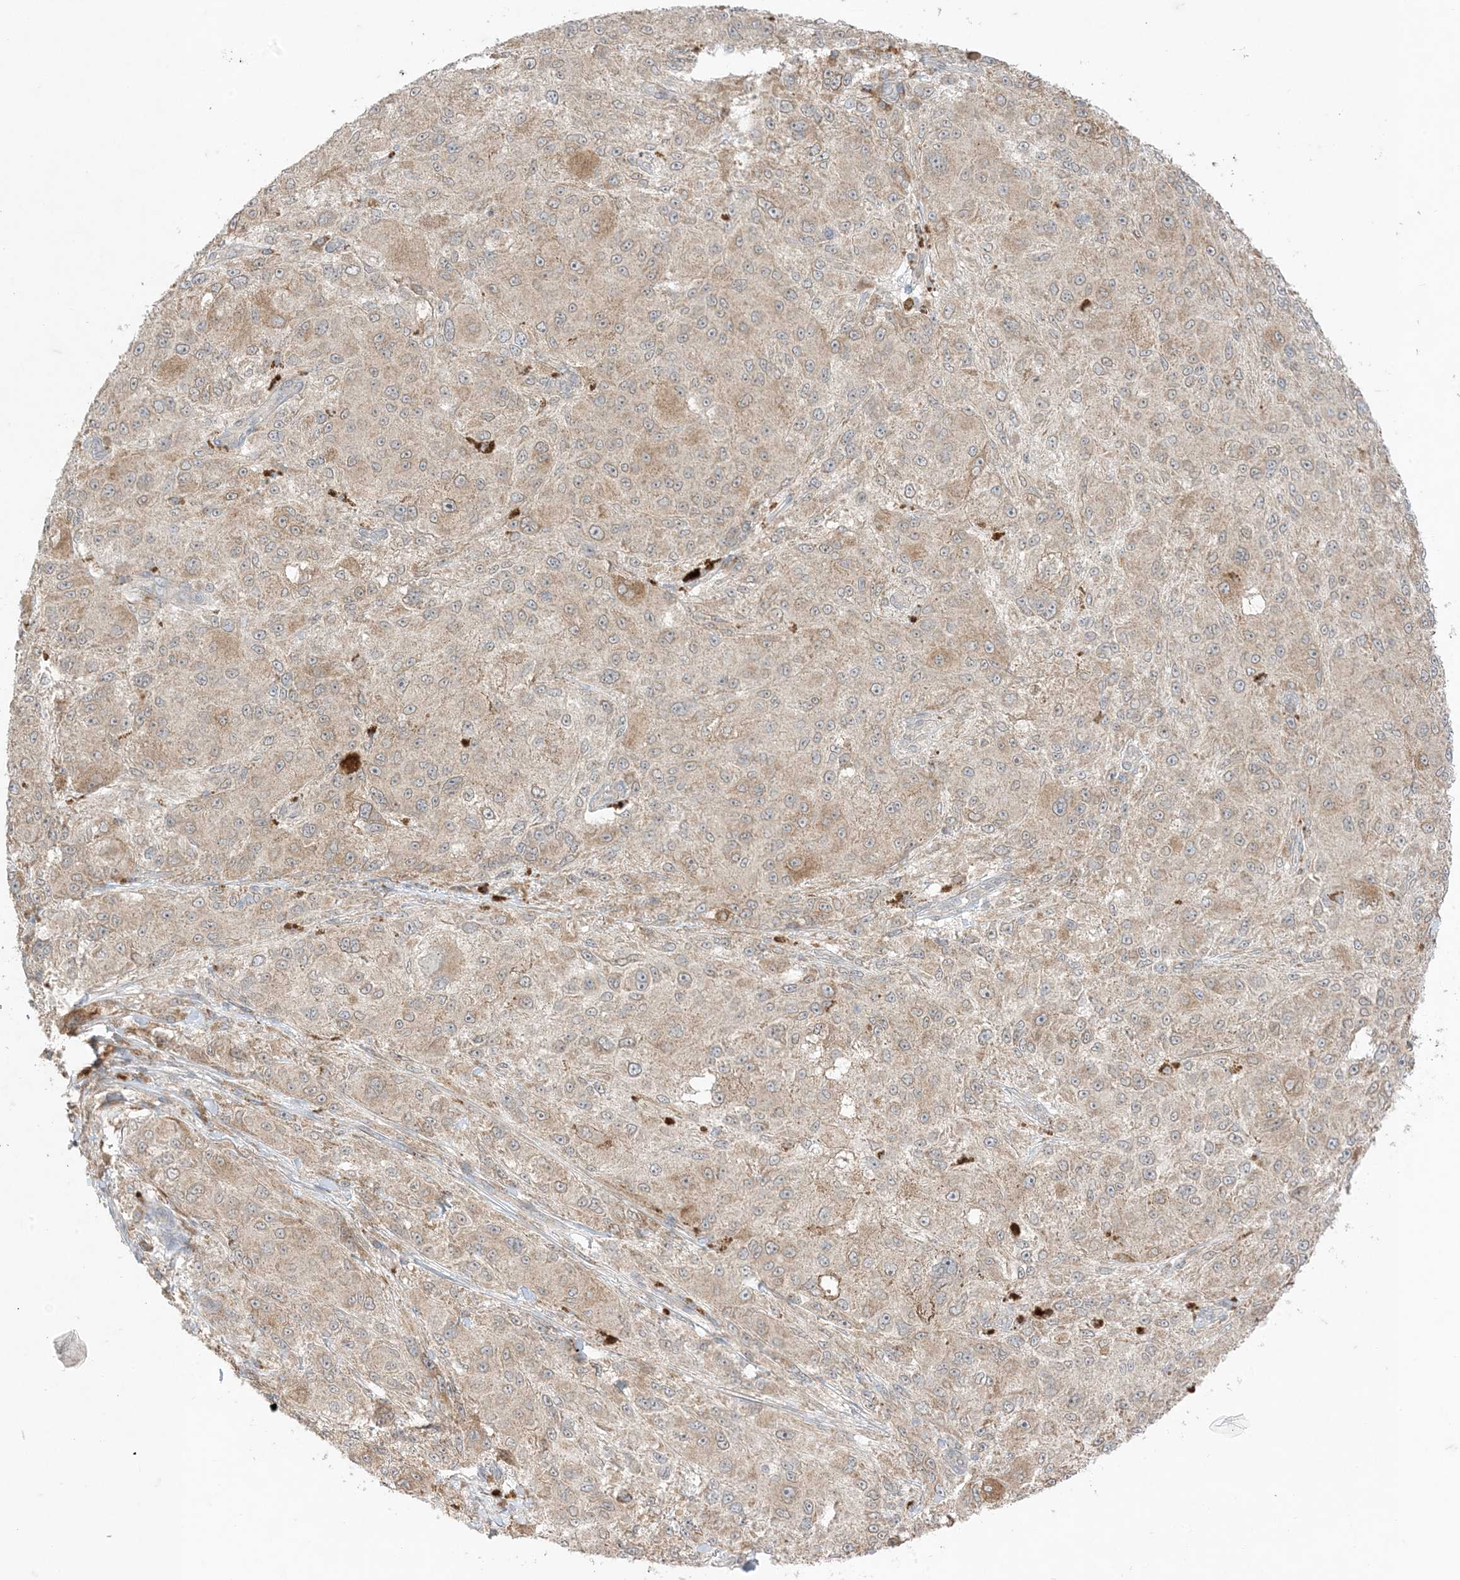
{"staining": {"intensity": "weak", "quantity": "25%-75%", "location": "cytoplasmic/membranous"}, "tissue": "melanoma", "cell_type": "Tumor cells", "image_type": "cancer", "snomed": [{"axis": "morphology", "description": "Necrosis, NOS"}, {"axis": "morphology", "description": "Malignant melanoma, NOS"}, {"axis": "topography", "description": "Skin"}], "caption": "The micrograph shows a brown stain indicating the presence of a protein in the cytoplasmic/membranous of tumor cells in melanoma. The staining was performed using DAB (3,3'-diaminobenzidine), with brown indicating positive protein expression. Nuclei are stained blue with hematoxylin.", "gene": "ODC1", "patient": {"sex": "female", "age": 87}}